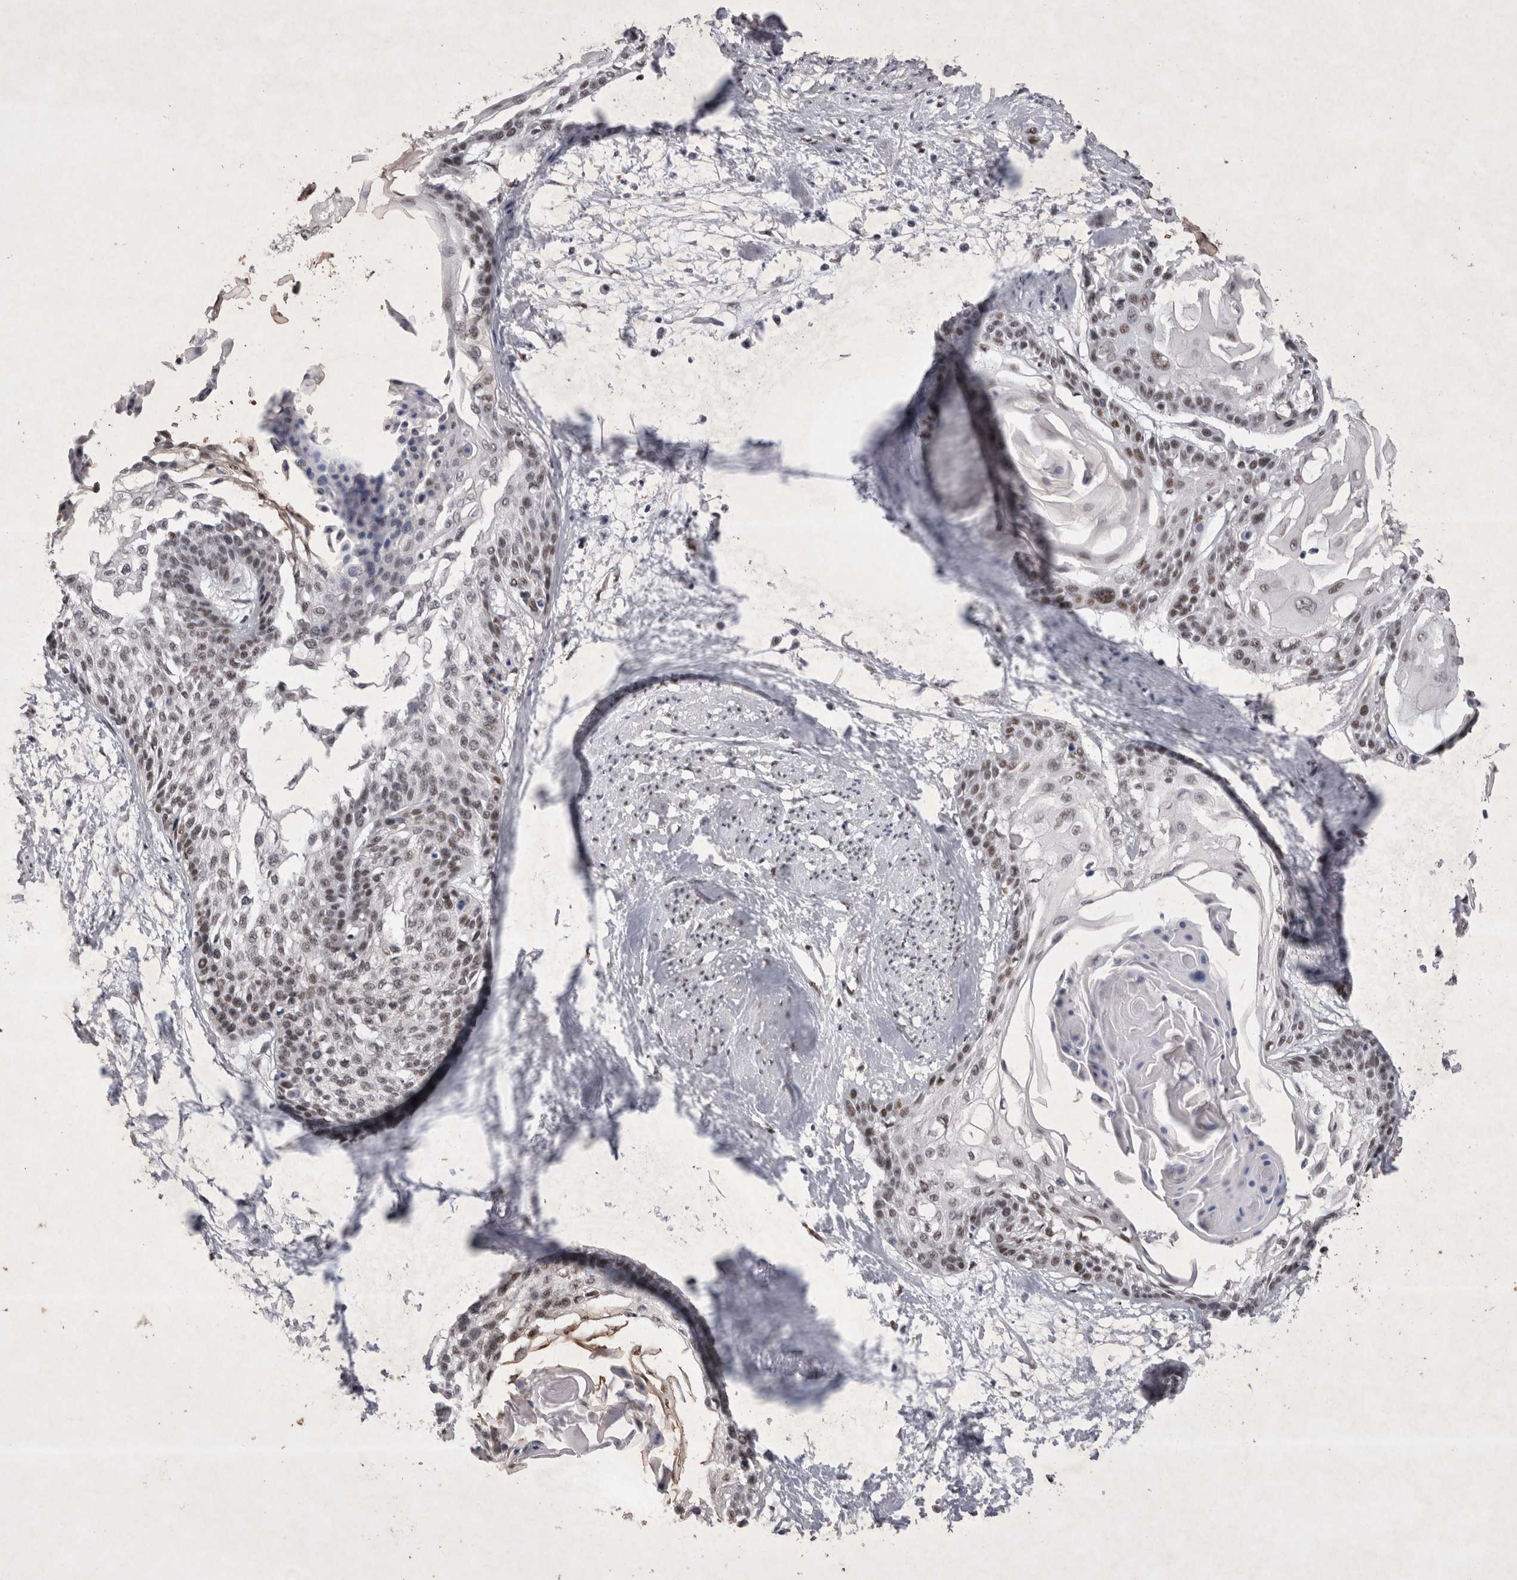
{"staining": {"intensity": "weak", "quantity": "25%-75%", "location": "nuclear"}, "tissue": "cervical cancer", "cell_type": "Tumor cells", "image_type": "cancer", "snomed": [{"axis": "morphology", "description": "Squamous cell carcinoma, NOS"}, {"axis": "topography", "description": "Cervix"}], "caption": "Immunohistochemical staining of squamous cell carcinoma (cervical) reveals low levels of weak nuclear protein expression in approximately 25%-75% of tumor cells.", "gene": "RBM6", "patient": {"sex": "female", "age": 57}}